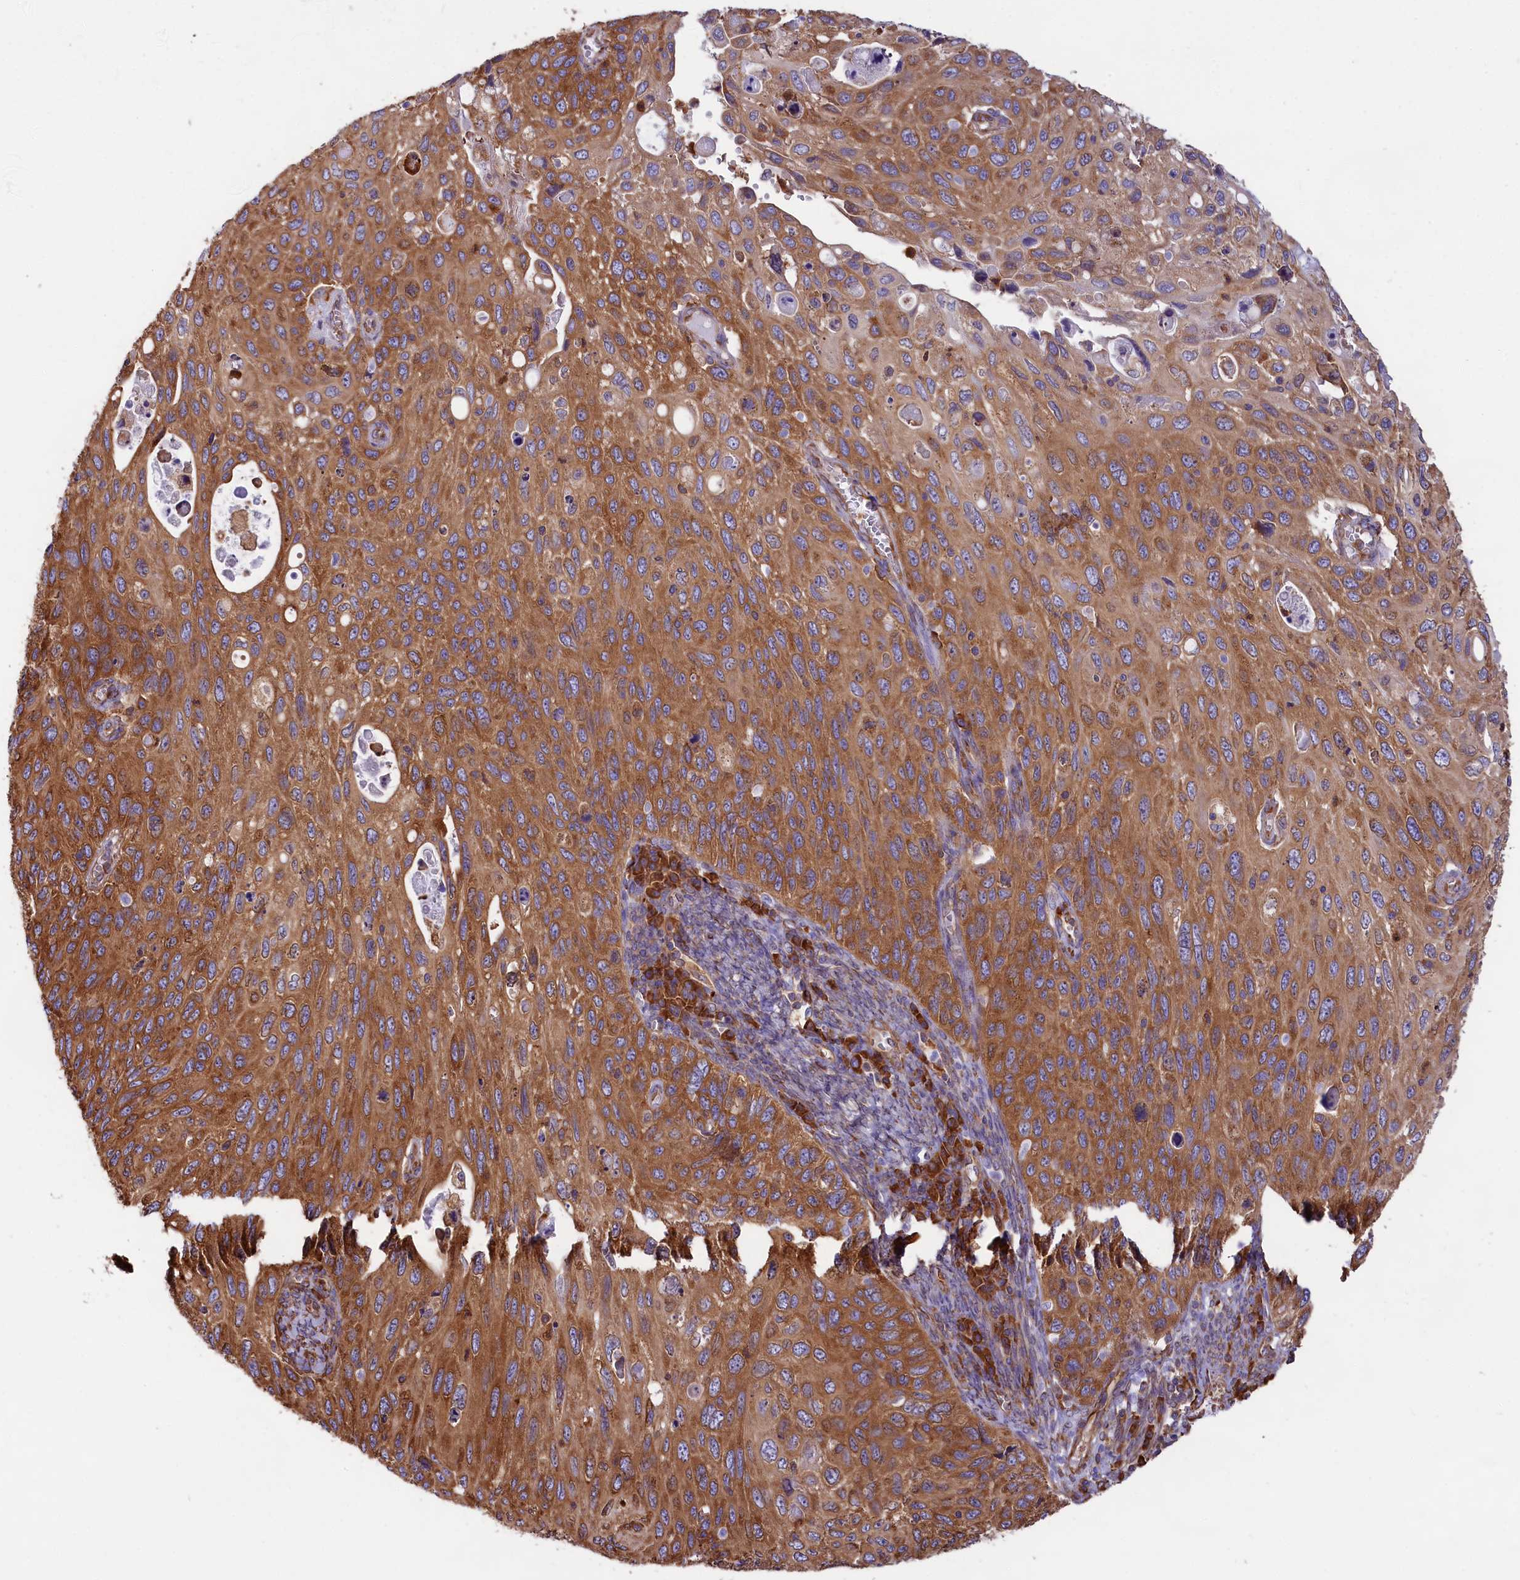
{"staining": {"intensity": "moderate", "quantity": ">75%", "location": "cytoplasmic/membranous"}, "tissue": "cervical cancer", "cell_type": "Tumor cells", "image_type": "cancer", "snomed": [{"axis": "morphology", "description": "Squamous cell carcinoma, NOS"}, {"axis": "topography", "description": "Cervix"}], "caption": "Moderate cytoplasmic/membranous positivity for a protein is identified in about >75% of tumor cells of cervical cancer (squamous cell carcinoma) using immunohistochemistry.", "gene": "GYS1", "patient": {"sex": "female", "age": 70}}